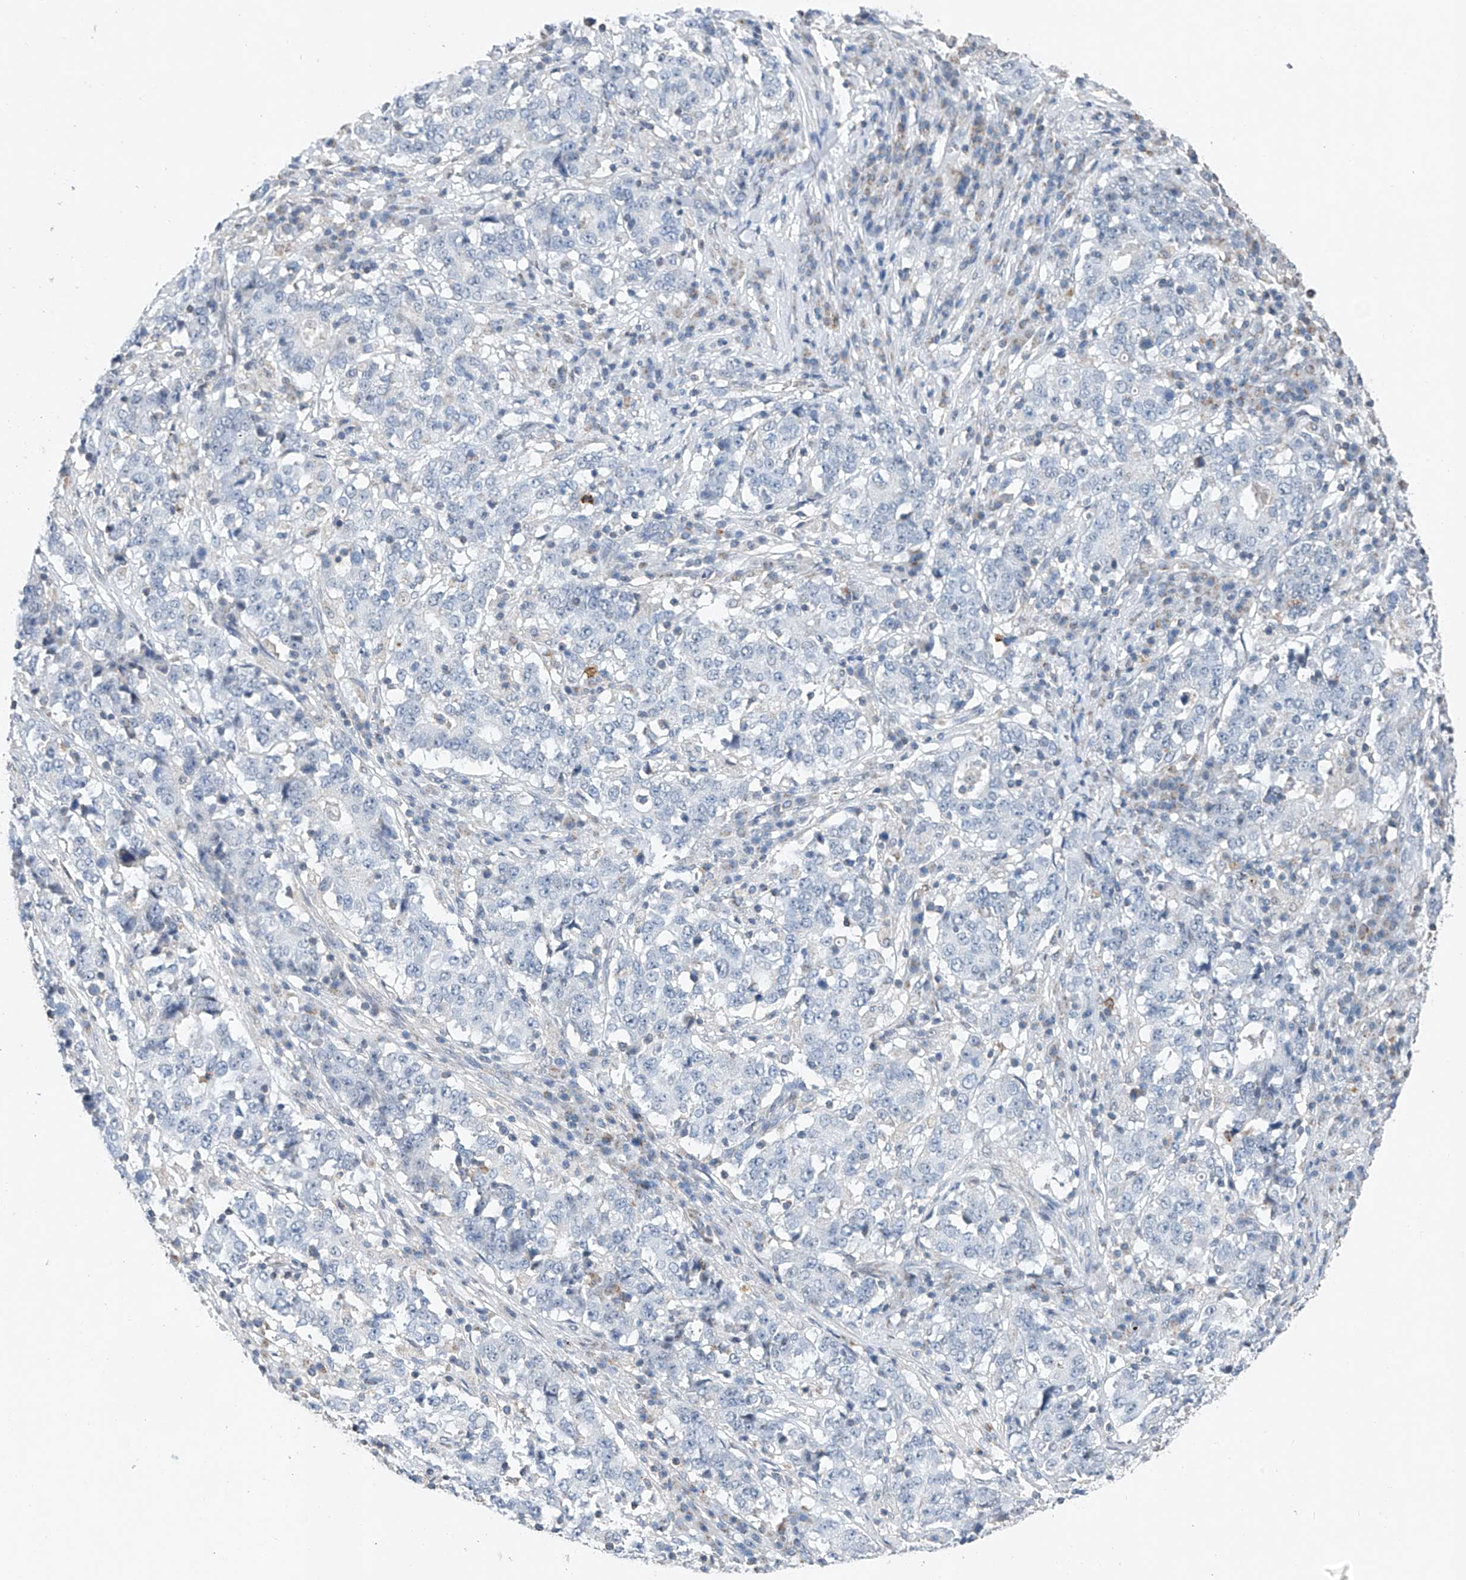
{"staining": {"intensity": "negative", "quantity": "none", "location": "none"}, "tissue": "stomach cancer", "cell_type": "Tumor cells", "image_type": "cancer", "snomed": [{"axis": "morphology", "description": "Adenocarcinoma, NOS"}, {"axis": "topography", "description": "Stomach"}], "caption": "Stomach cancer was stained to show a protein in brown. There is no significant positivity in tumor cells.", "gene": "KLF15", "patient": {"sex": "male", "age": 59}}